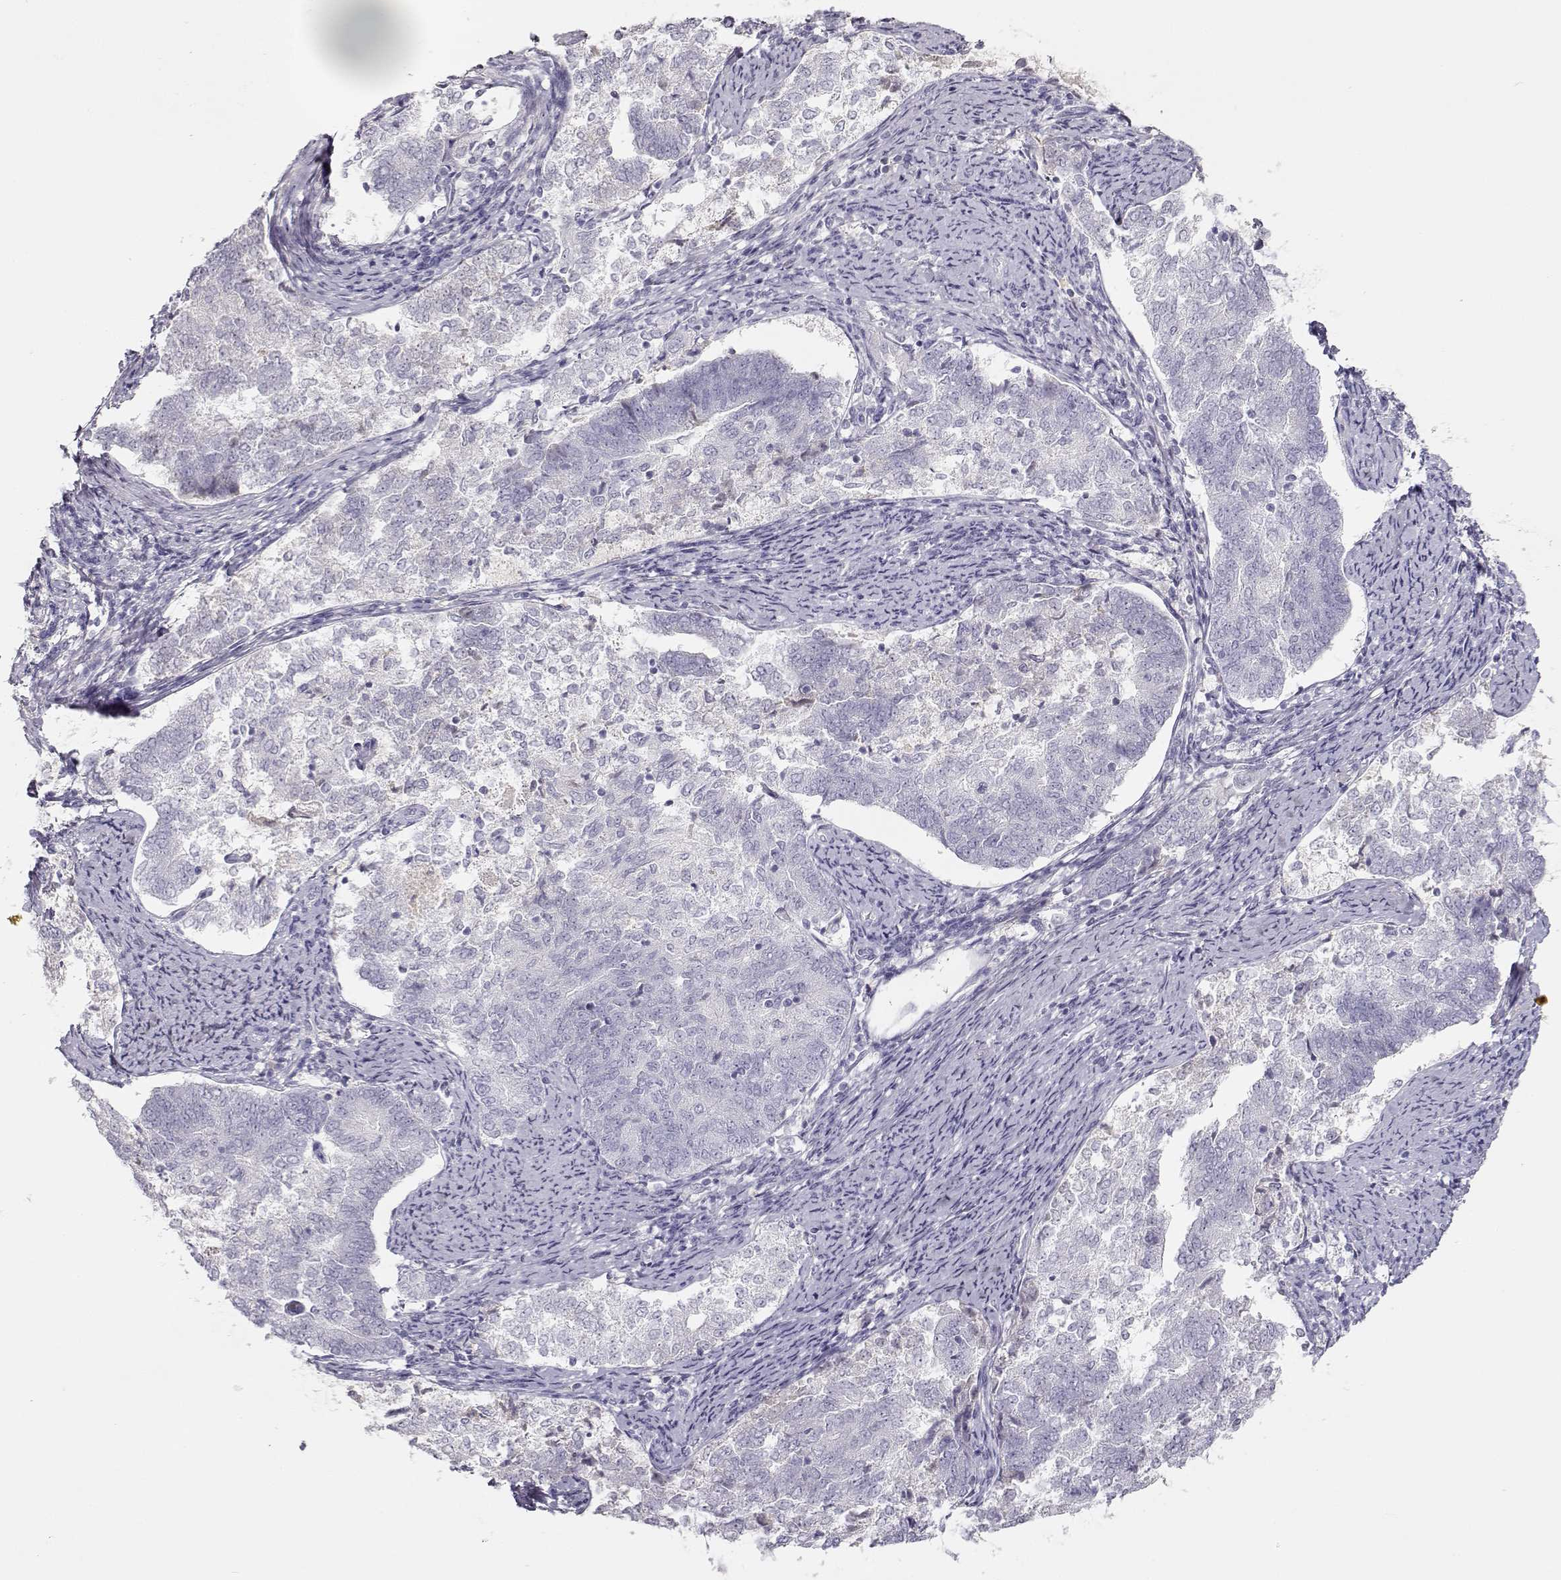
{"staining": {"intensity": "negative", "quantity": "none", "location": "none"}, "tissue": "endometrial cancer", "cell_type": "Tumor cells", "image_type": "cancer", "snomed": [{"axis": "morphology", "description": "Adenocarcinoma, NOS"}, {"axis": "topography", "description": "Endometrium"}], "caption": "Immunohistochemistry image of human adenocarcinoma (endometrial) stained for a protein (brown), which demonstrates no positivity in tumor cells.", "gene": "SLCO6A1", "patient": {"sex": "female", "age": 65}}